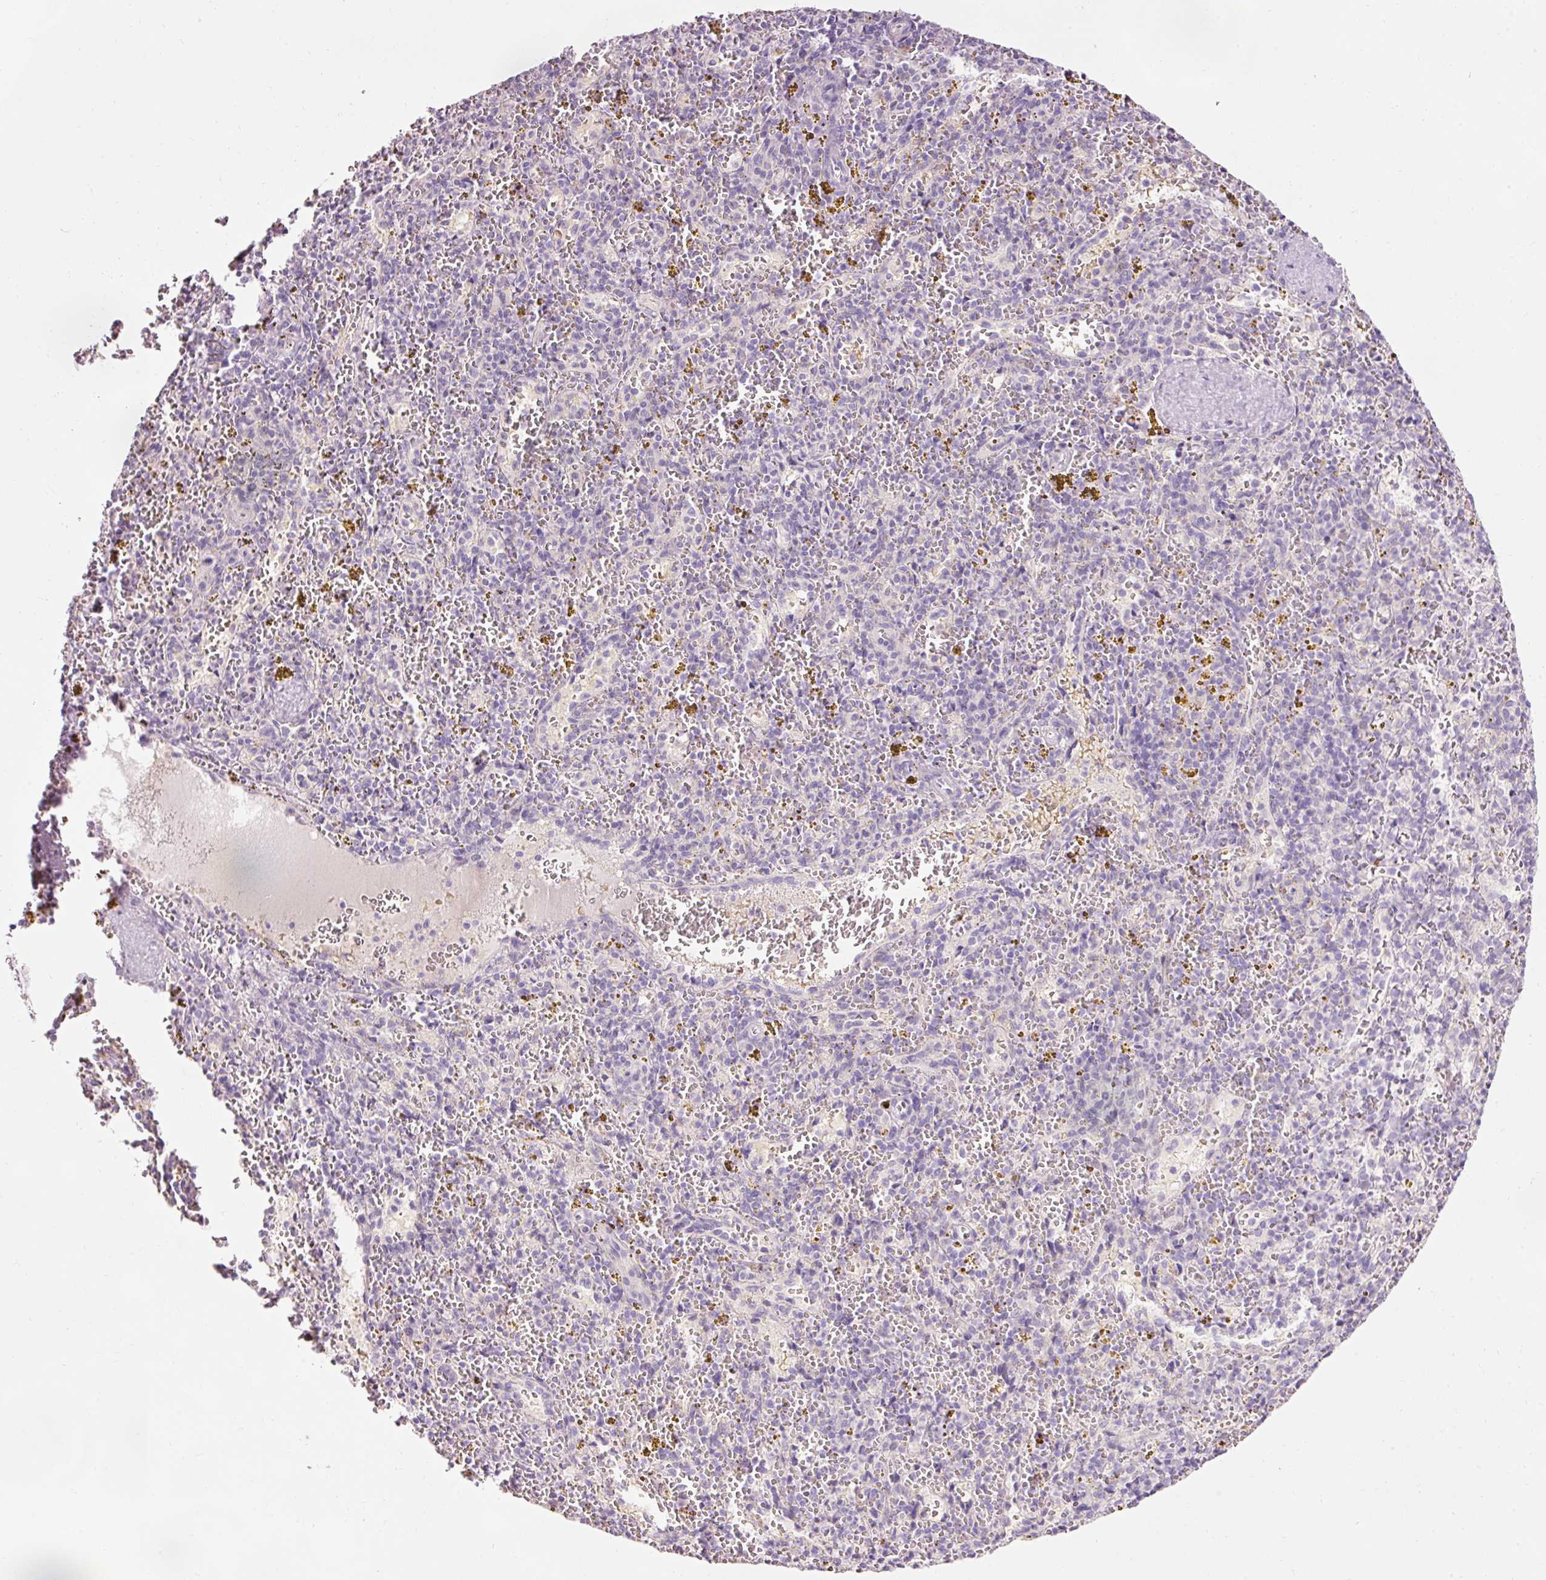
{"staining": {"intensity": "negative", "quantity": "none", "location": "none"}, "tissue": "spleen", "cell_type": "Cells in red pulp", "image_type": "normal", "snomed": [{"axis": "morphology", "description": "Normal tissue, NOS"}, {"axis": "topography", "description": "Spleen"}], "caption": "High magnification brightfield microscopy of unremarkable spleen stained with DAB (3,3'-diaminobenzidine) (brown) and counterstained with hematoxylin (blue): cells in red pulp show no significant positivity. (DAB IHC, high magnification).", "gene": "DHRS11", "patient": {"sex": "male", "age": 57}}